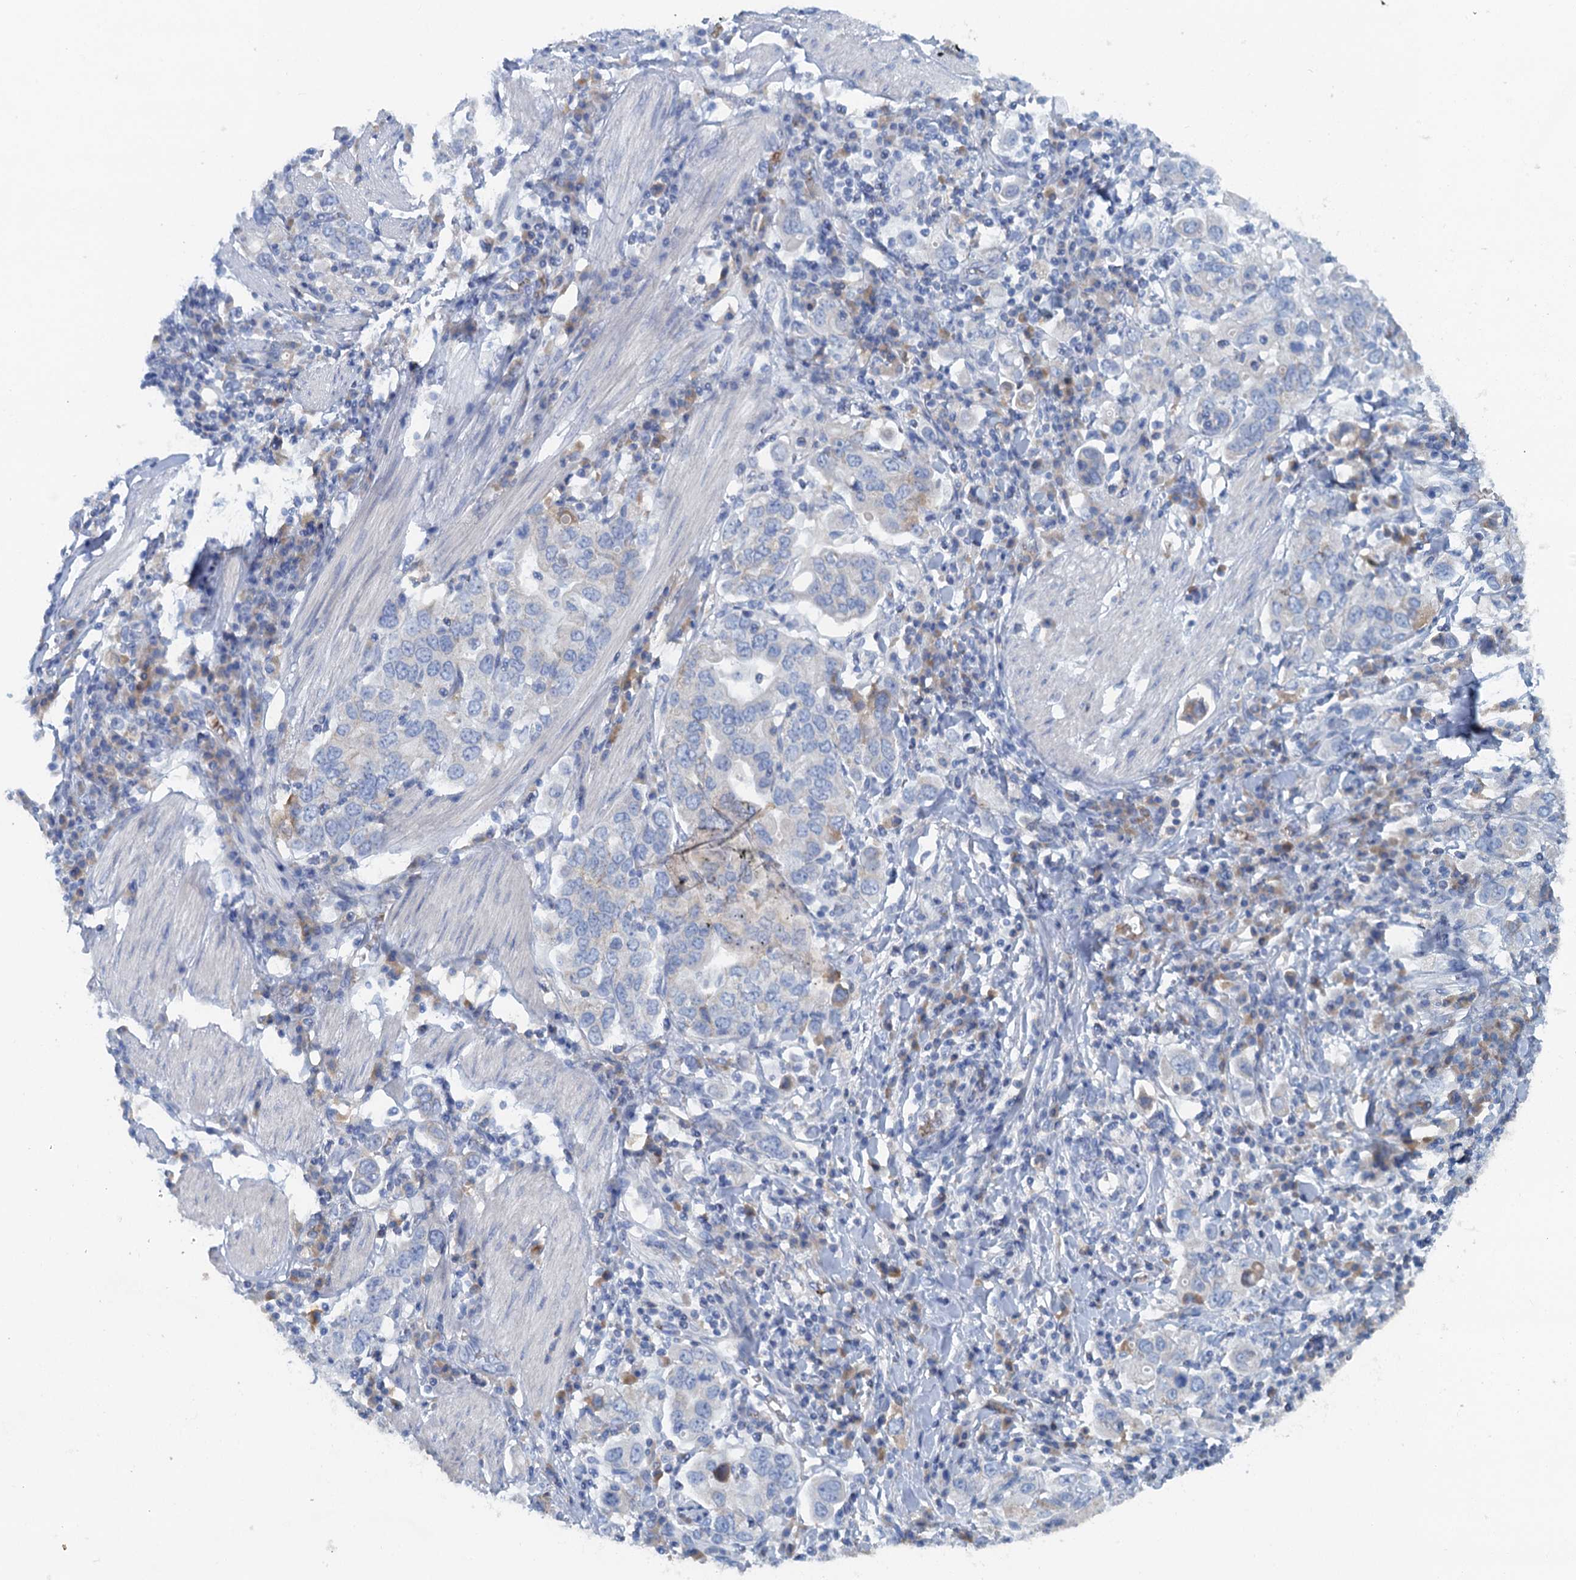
{"staining": {"intensity": "negative", "quantity": "none", "location": "none"}, "tissue": "stomach cancer", "cell_type": "Tumor cells", "image_type": "cancer", "snomed": [{"axis": "morphology", "description": "Adenocarcinoma, NOS"}, {"axis": "topography", "description": "Stomach, upper"}], "caption": "A micrograph of human stomach cancer (adenocarcinoma) is negative for staining in tumor cells.", "gene": "MYADML2", "patient": {"sex": "male", "age": 62}}